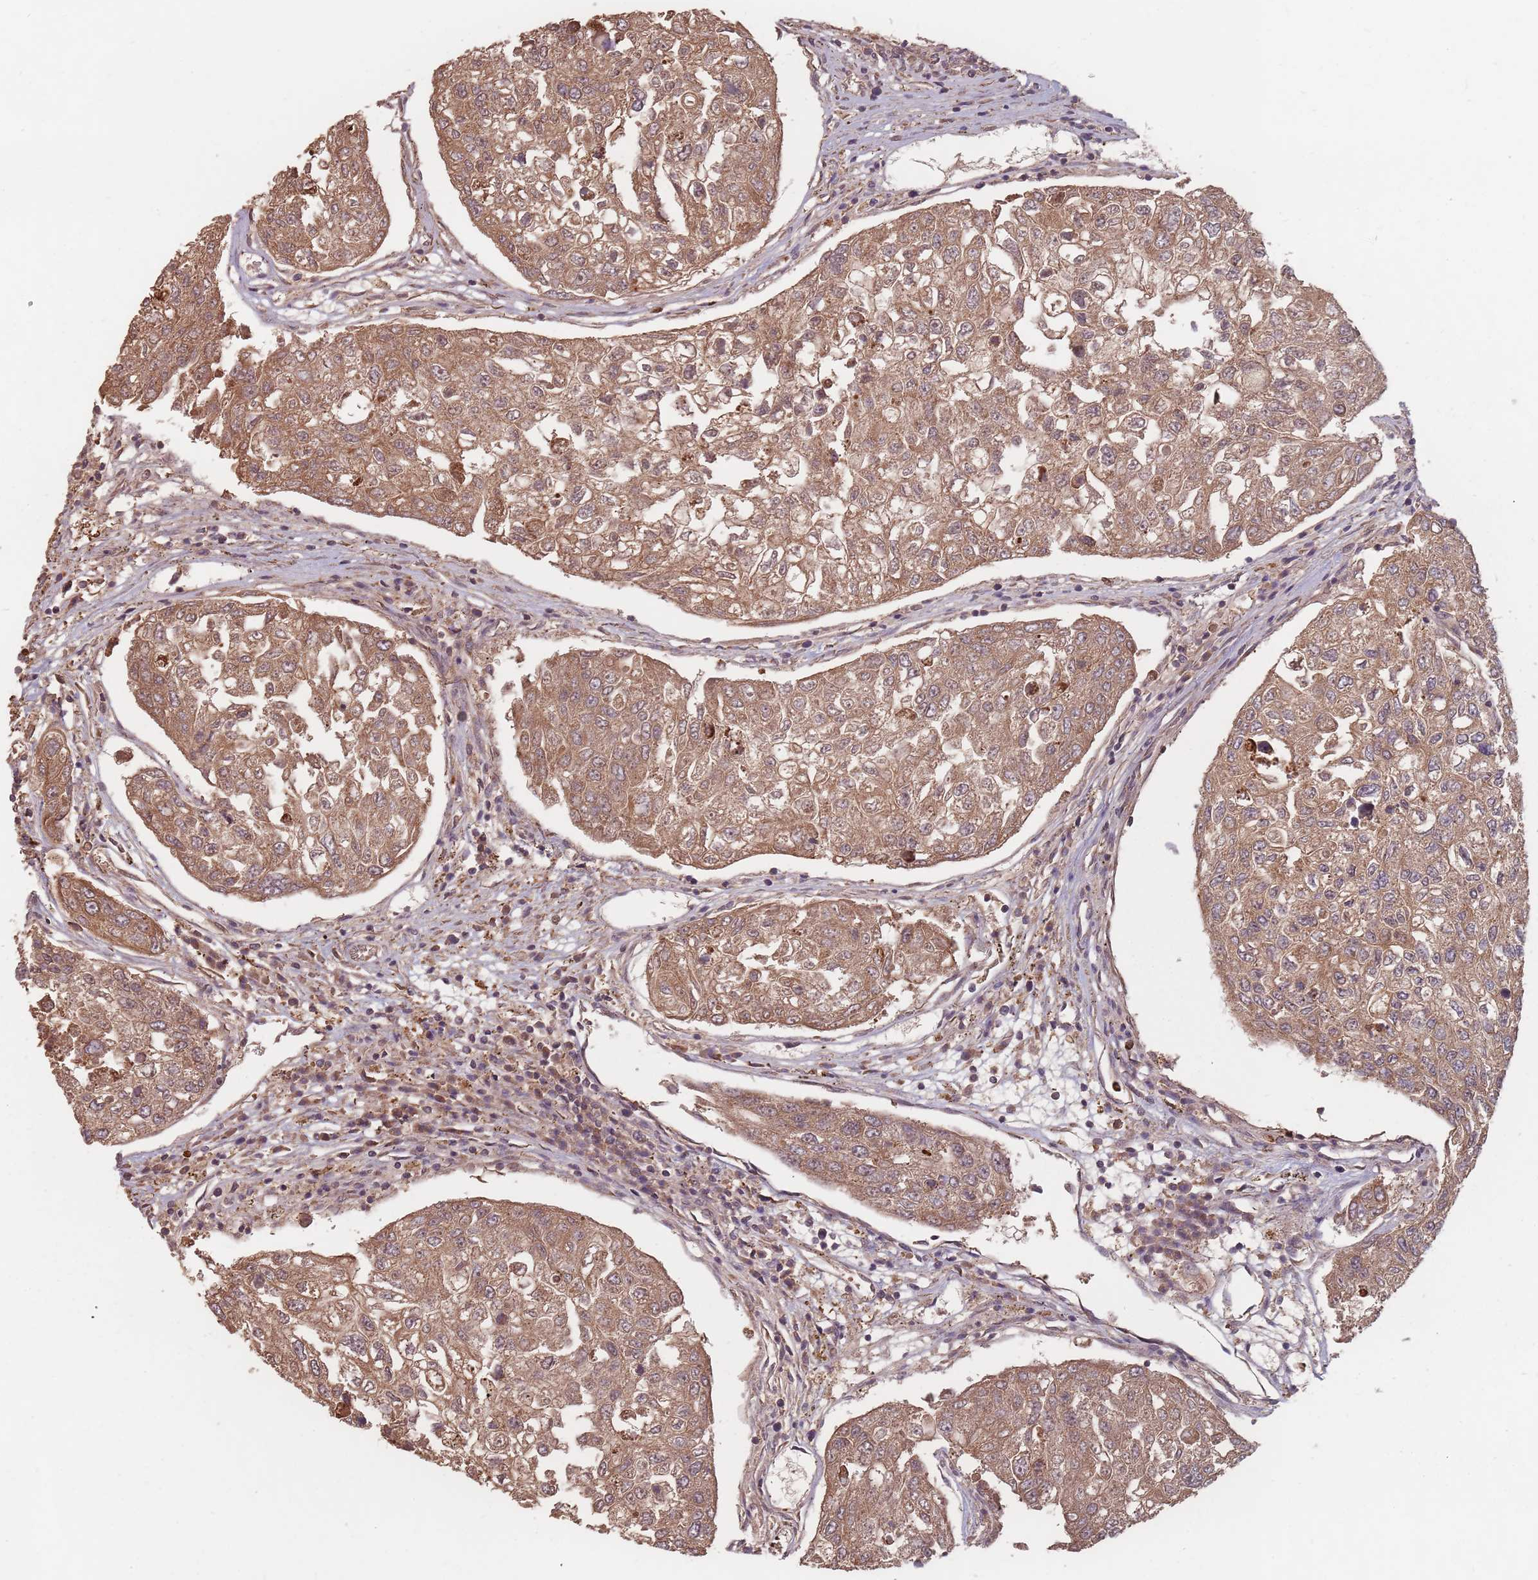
{"staining": {"intensity": "moderate", "quantity": ">75%", "location": "cytoplasmic/membranous"}, "tissue": "urothelial cancer", "cell_type": "Tumor cells", "image_type": "cancer", "snomed": [{"axis": "morphology", "description": "Urothelial carcinoma, High grade"}, {"axis": "topography", "description": "Lymph node"}, {"axis": "topography", "description": "Urinary bladder"}], "caption": "Urothelial cancer stained for a protein demonstrates moderate cytoplasmic/membranous positivity in tumor cells. (IHC, brightfield microscopy, high magnification).", "gene": "C3orf14", "patient": {"sex": "male", "age": 51}}